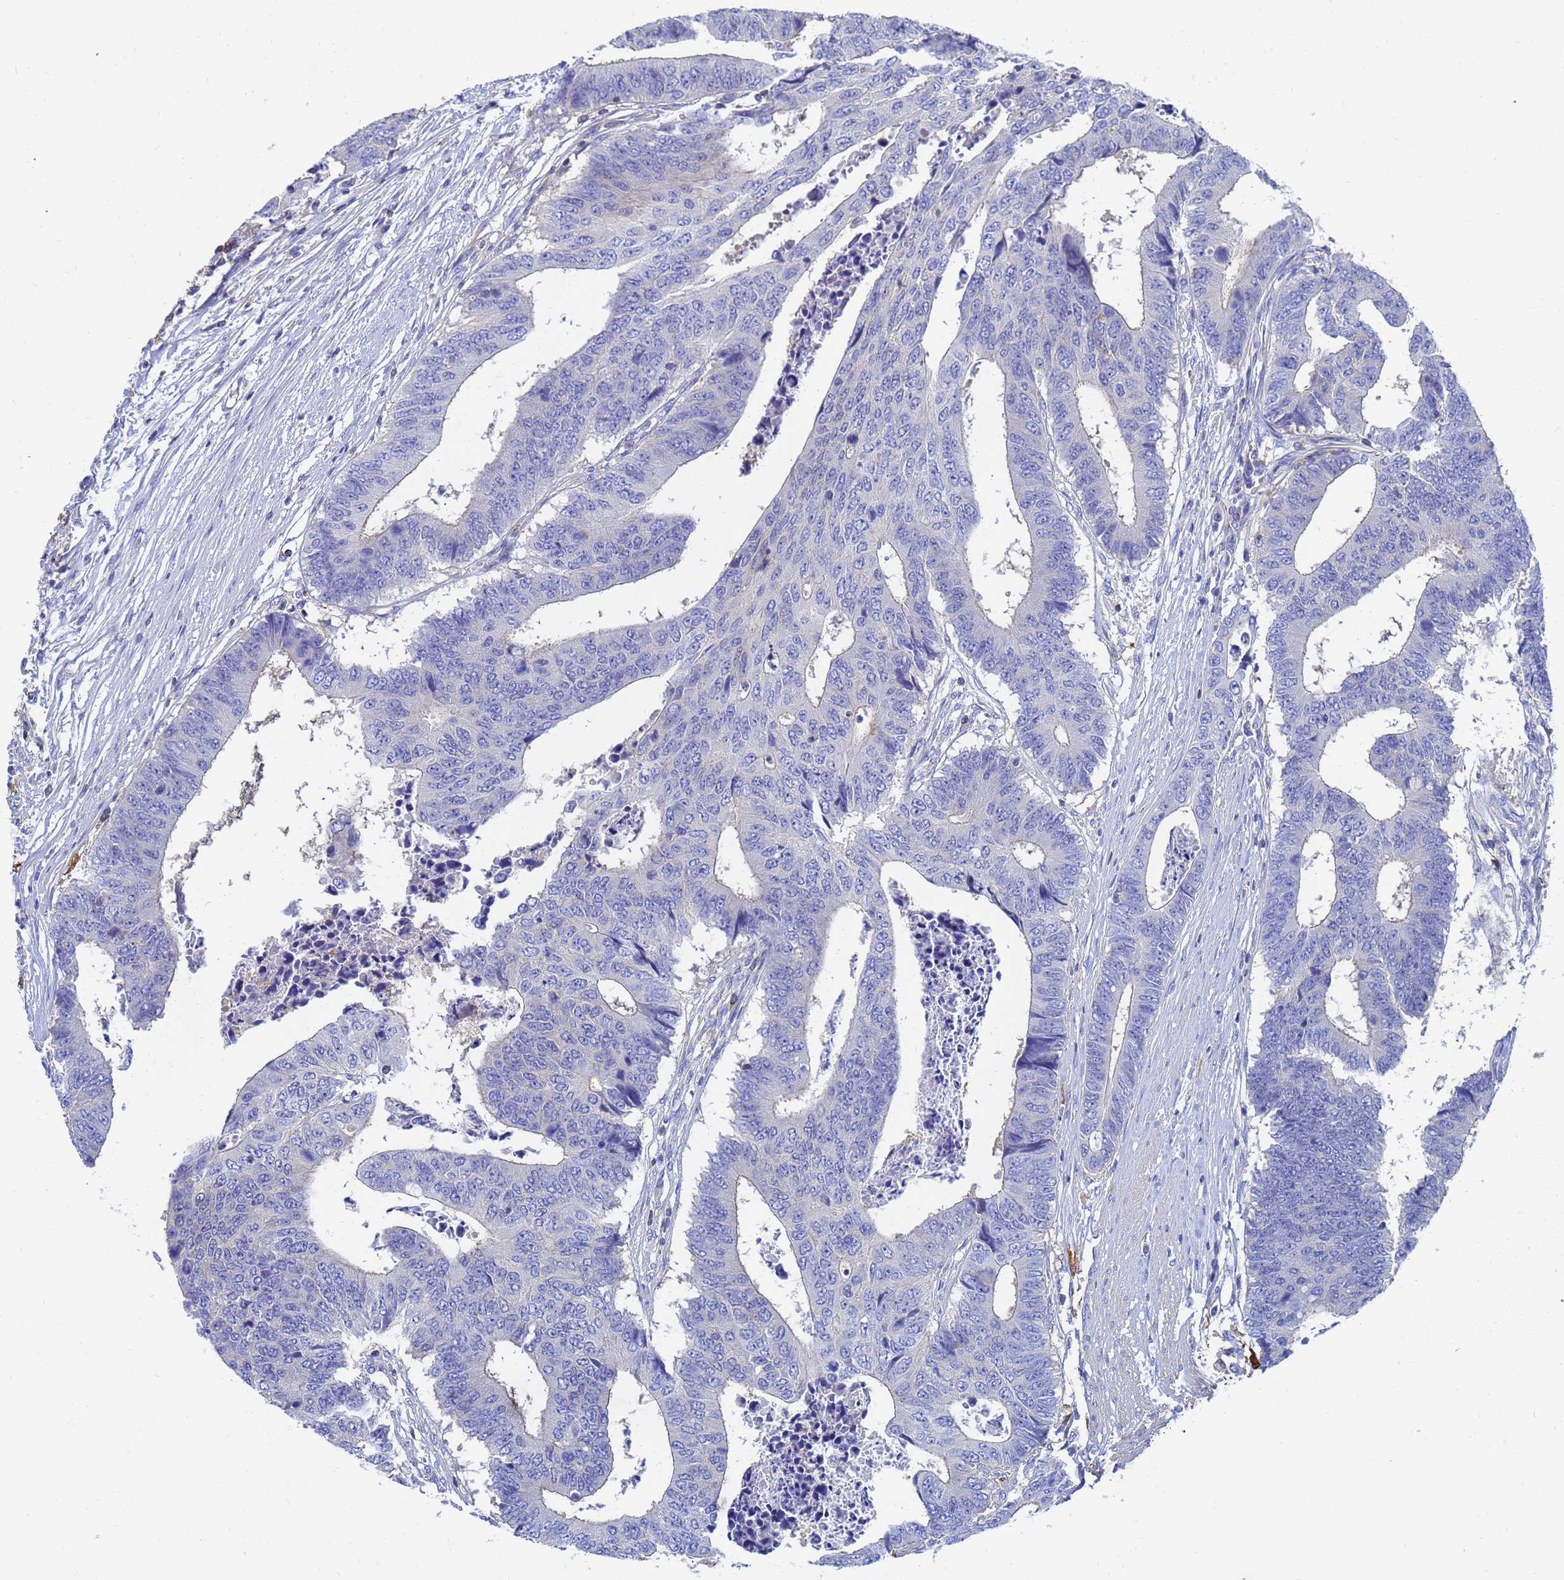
{"staining": {"intensity": "negative", "quantity": "none", "location": "none"}, "tissue": "colorectal cancer", "cell_type": "Tumor cells", "image_type": "cancer", "snomed": [{"axis": "morphology", "description": "Adenocarcinoma, NOS"}, {"axis": "topography", "description": "Rectum"}], "caption": "Tumor cells are negative for brown protein staining in colorectal adenocarcinoma. The staining was performed using DAB to visualize the protein expression in brown, while the nuclei were stained in blue with hematoxylin (Magnification: 20x).", "gene": "GCHFR", "patient": {"sex": "male", "age": 84}}